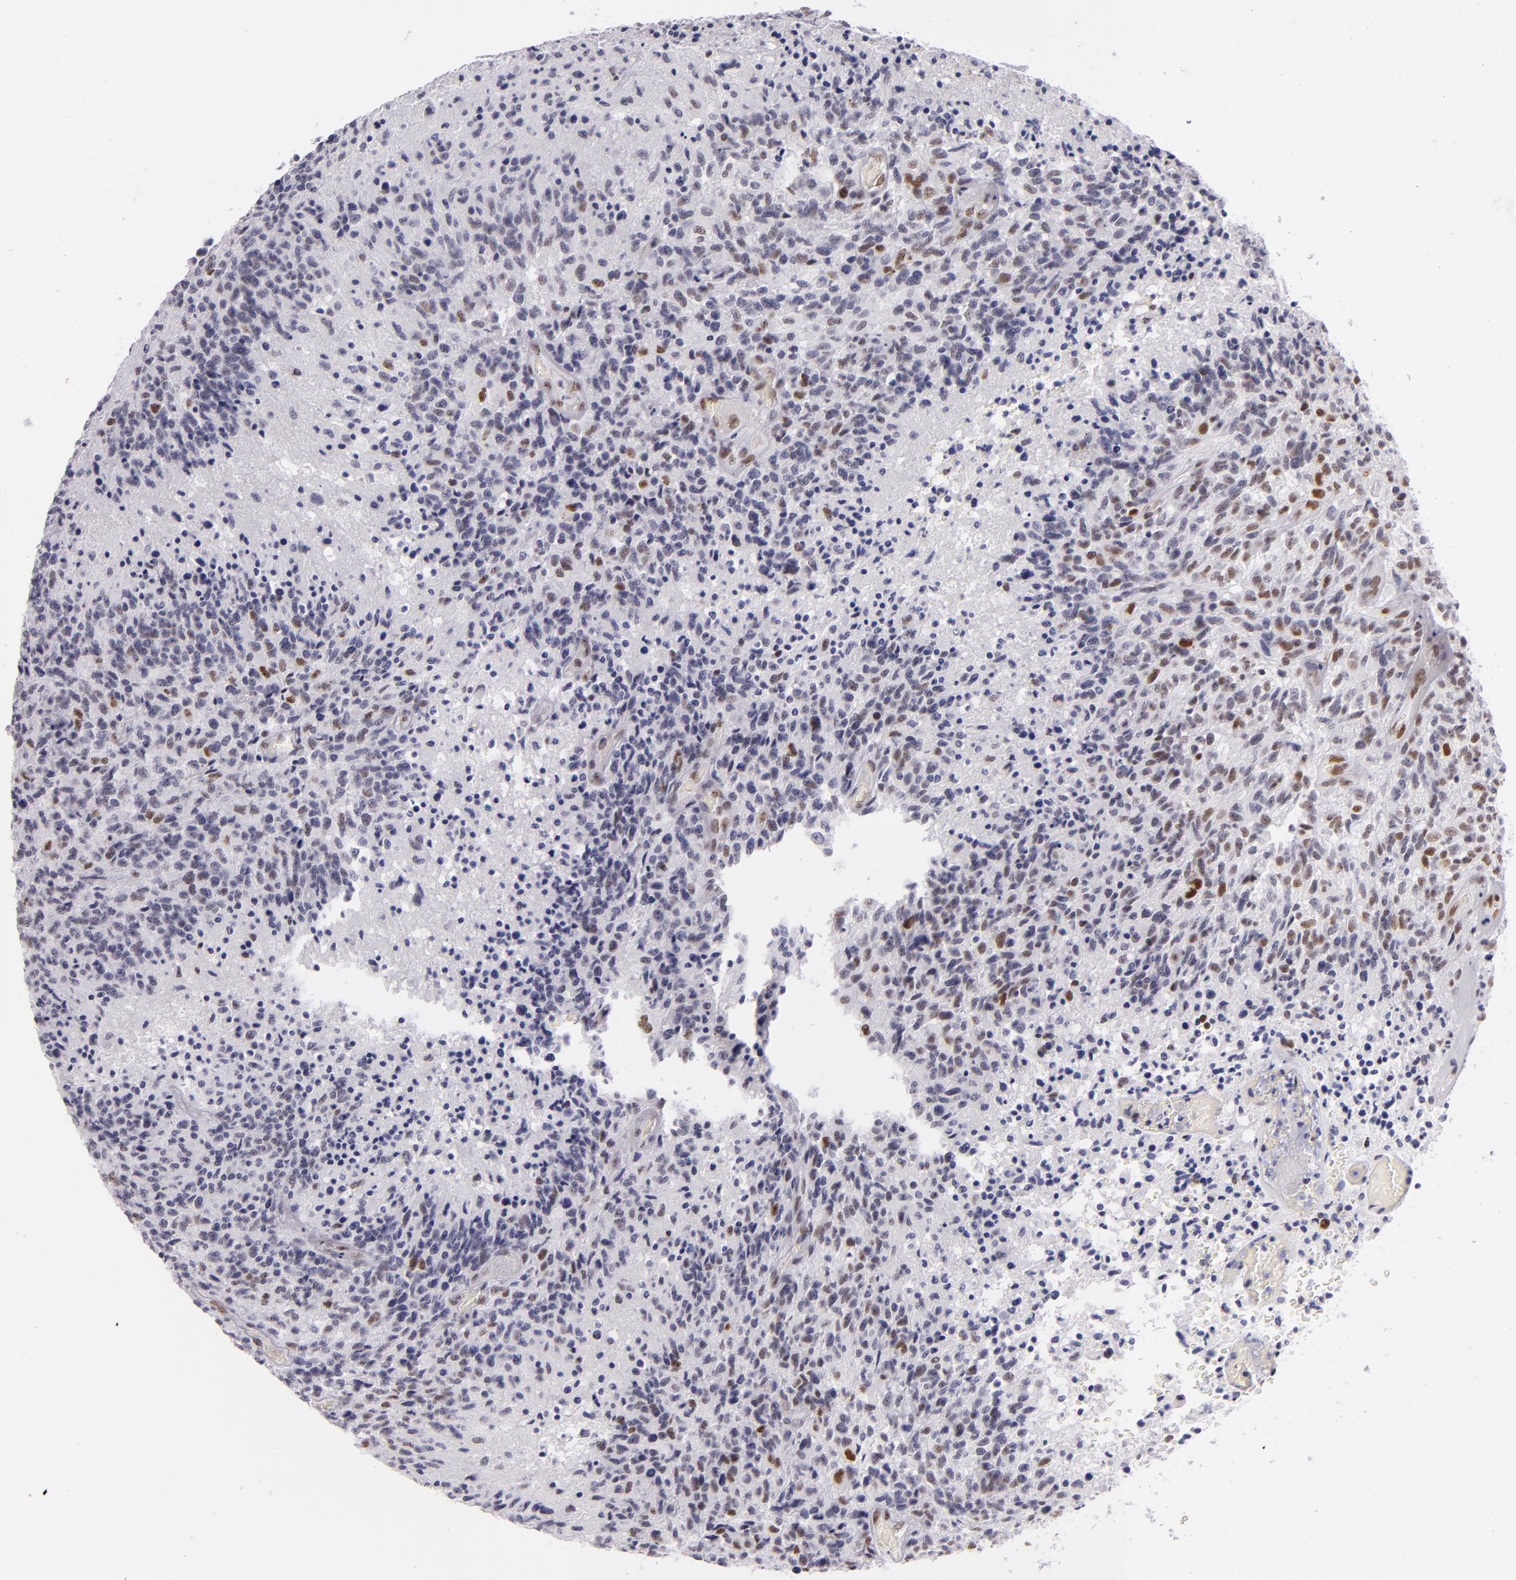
{"staining": {"intensity": "moderate", "quantity": "<25%", "location": "nuclear"}, "tissue": "glioma", "cell_type": "Tumor cells", "image_type": "cancer", "snomed": [{"axis": "morphology", "description": "Glioma, malignant, High grade"}, {"axis": "topography", "description": "Brain"}], "caption": "High-magnification brightfield microscopy of glioma stained with DAB (3,3'-diaminobenzidine) (brown) and counterstained with hematoxylin (blue). tumor cells exhibit moderate nuclear positivity is seen in approximately<25% of cells. Nuclei are stained in blue.", "gene": "TOP3A", "patient": {"sex": "male", "age": 36}}